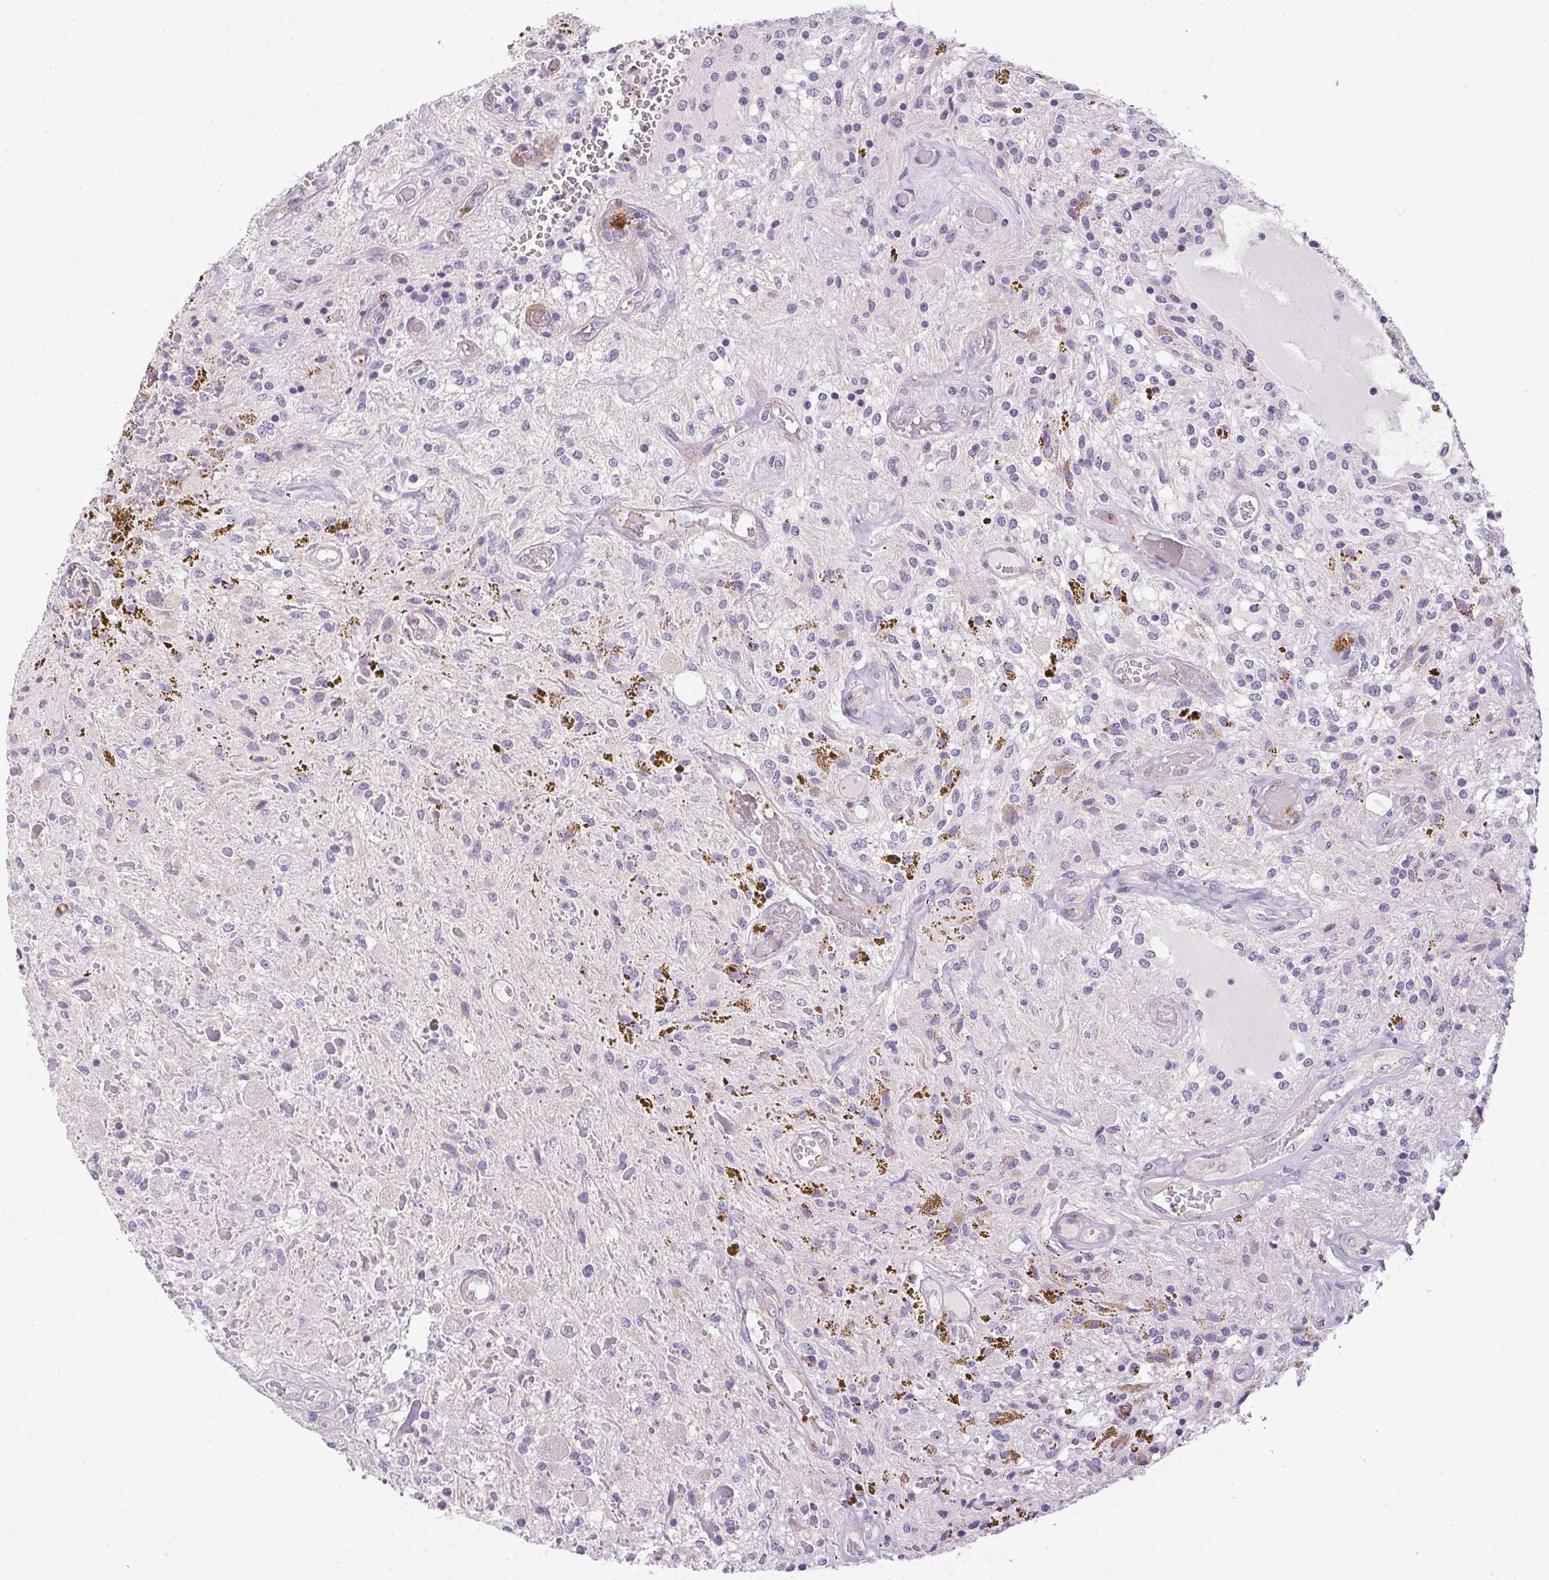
{"staining": {"intensity": "negative", "quantity": "none", "location": "none"}, "tissue": "glioma", "cell_type": "Tumor cells", "image_type": "cancer", "snomed": [{"axis": "morphology", "description": "Glioma, malignant, Low grade"}, {"axis": "topography", "description": "Cerebellum"}], "caption": "This is an immunohistochemistry image of glioma. There is no positivity in tumor cells.", "gene": "PRL", "patient": {"sex": "female", "age": 14}}